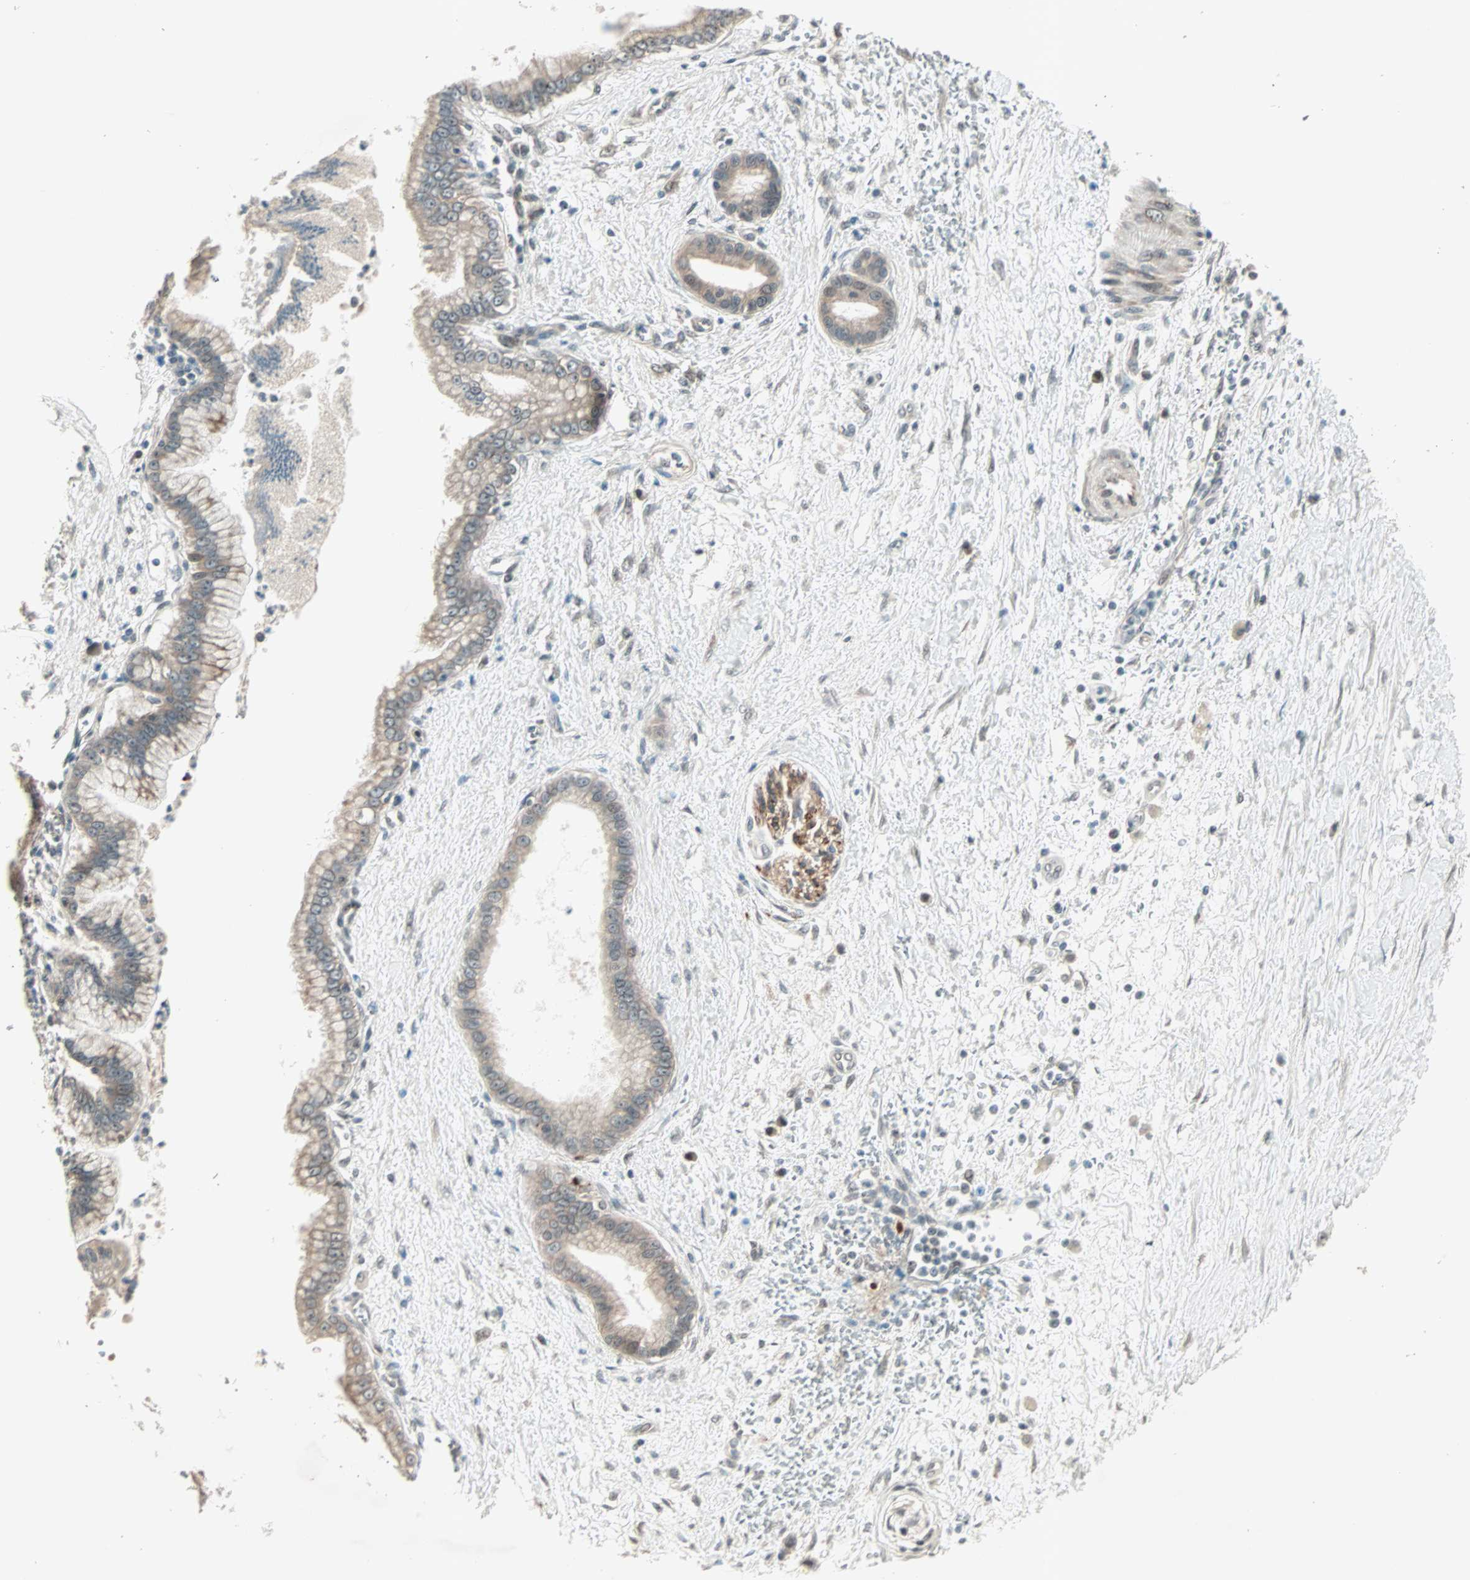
{"staining": {"intensity": "weak", "quantity": ">75%", "location": "cytoplasmic/membranous"}, "tissue": "pancreatic cancer", "cell_type": "Tumor cells", "image_type": "cancer", "snomed": [{"axis": "morphology", "description": "Adenocarcinoma, NOS"}, {"axis": "topography", "description": "Pancreas"}], "caption": "This is a photomicrograph of immunohistochemistry staining of pancreatic cancer, which shows weak positivity in the cytoplasmic/membranous of tumor cells.", "gene": "PGBD1", "patient": {"sex": "male", "age": 59}}